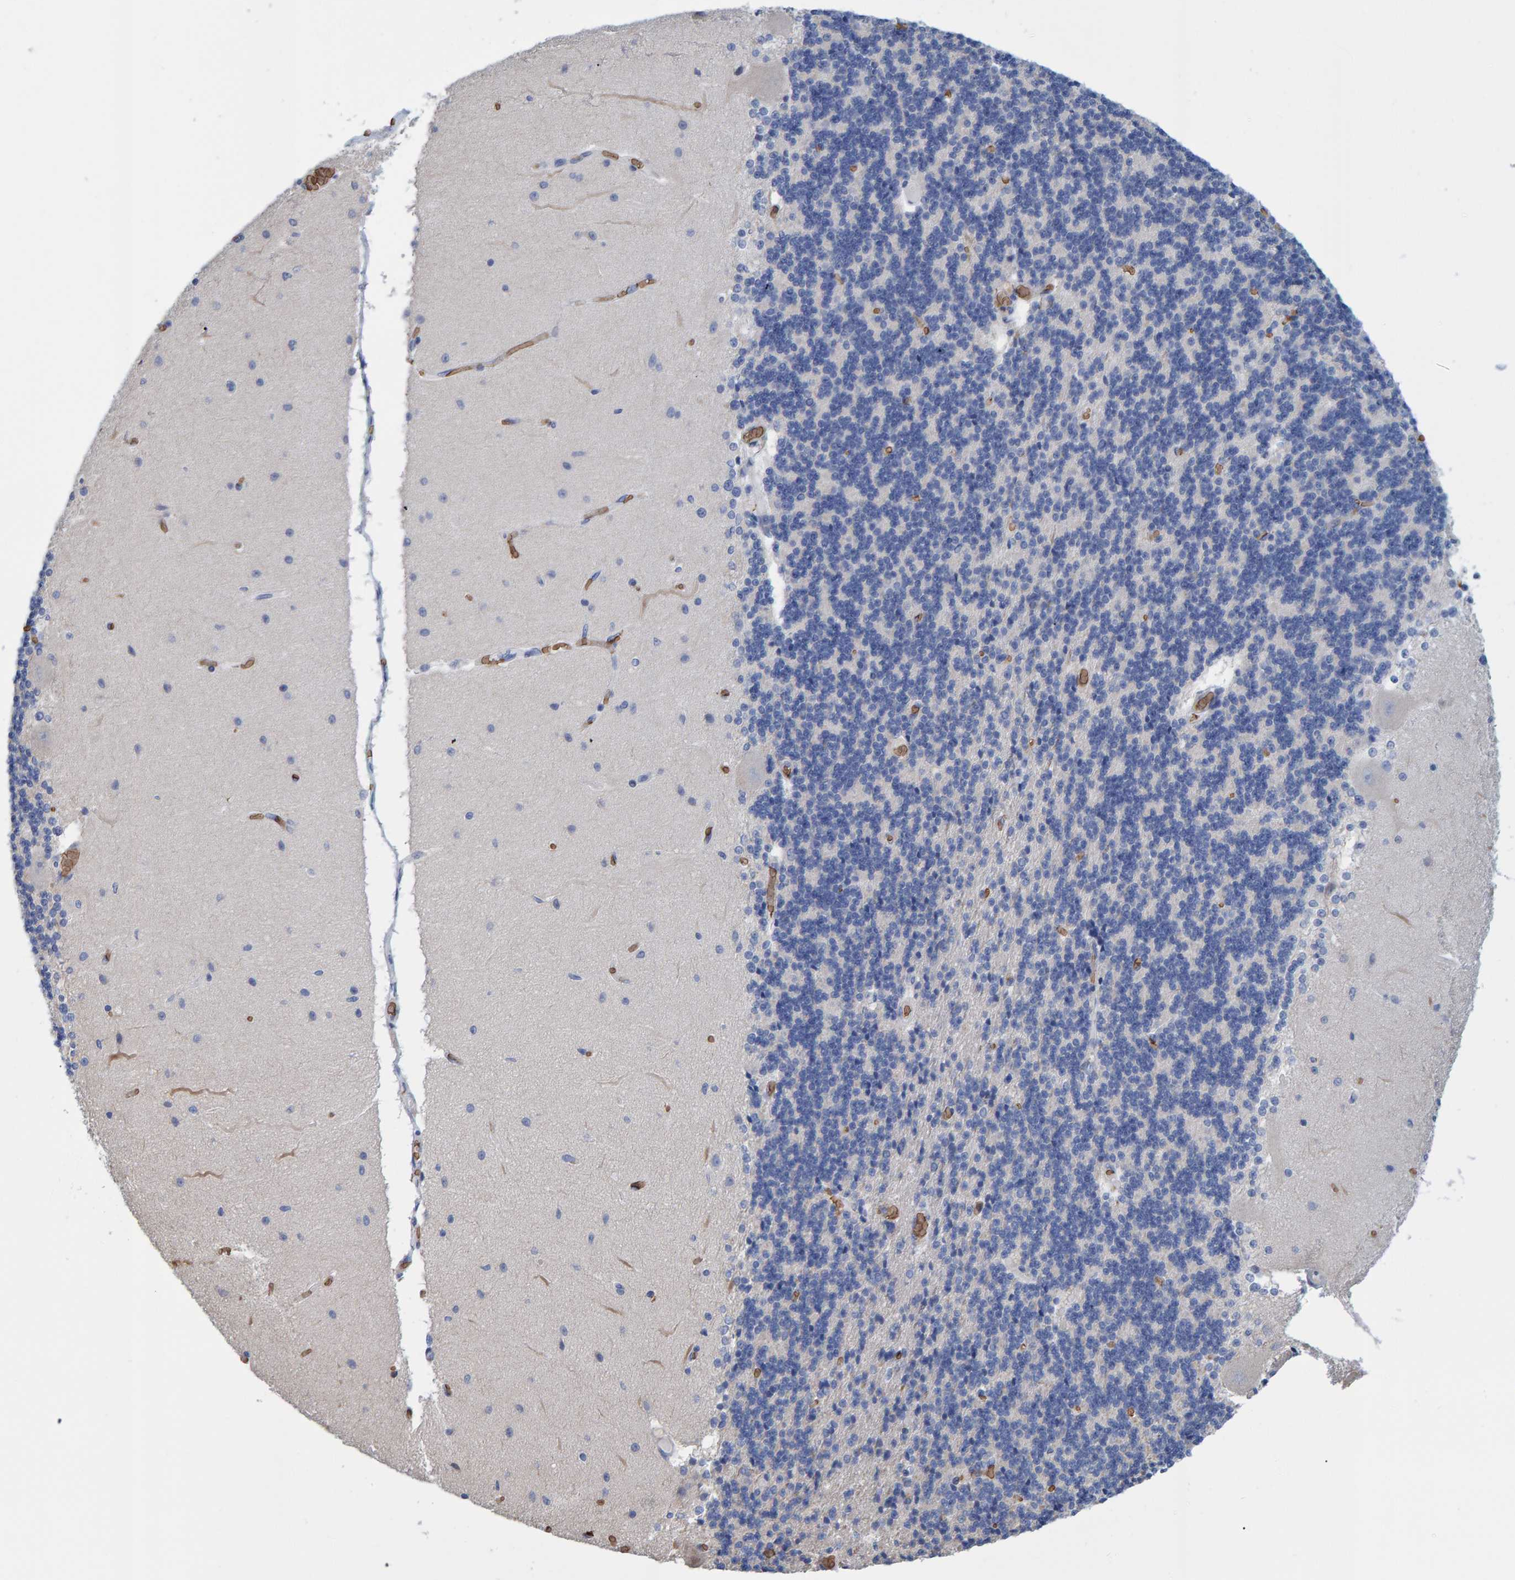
{"staining": {"intensity": "negative", "quantity": "none", "location": "none"}, "tissue": "cerebellum", "cell_type": "Cells in granular layer", "image_type": "normal", "snomed": [{"axis": "morphology", "description": "Normal tissue, NOS"}, {"axis": "topography", "description": "Cerebellum"}], "caption": "Immunohistochemical staining of unremarkable cerebellum reveals no significant positivity in cells in granular layer.", "gene": "VPS9D1", "patient": {"sex": "female", "age": 54}}